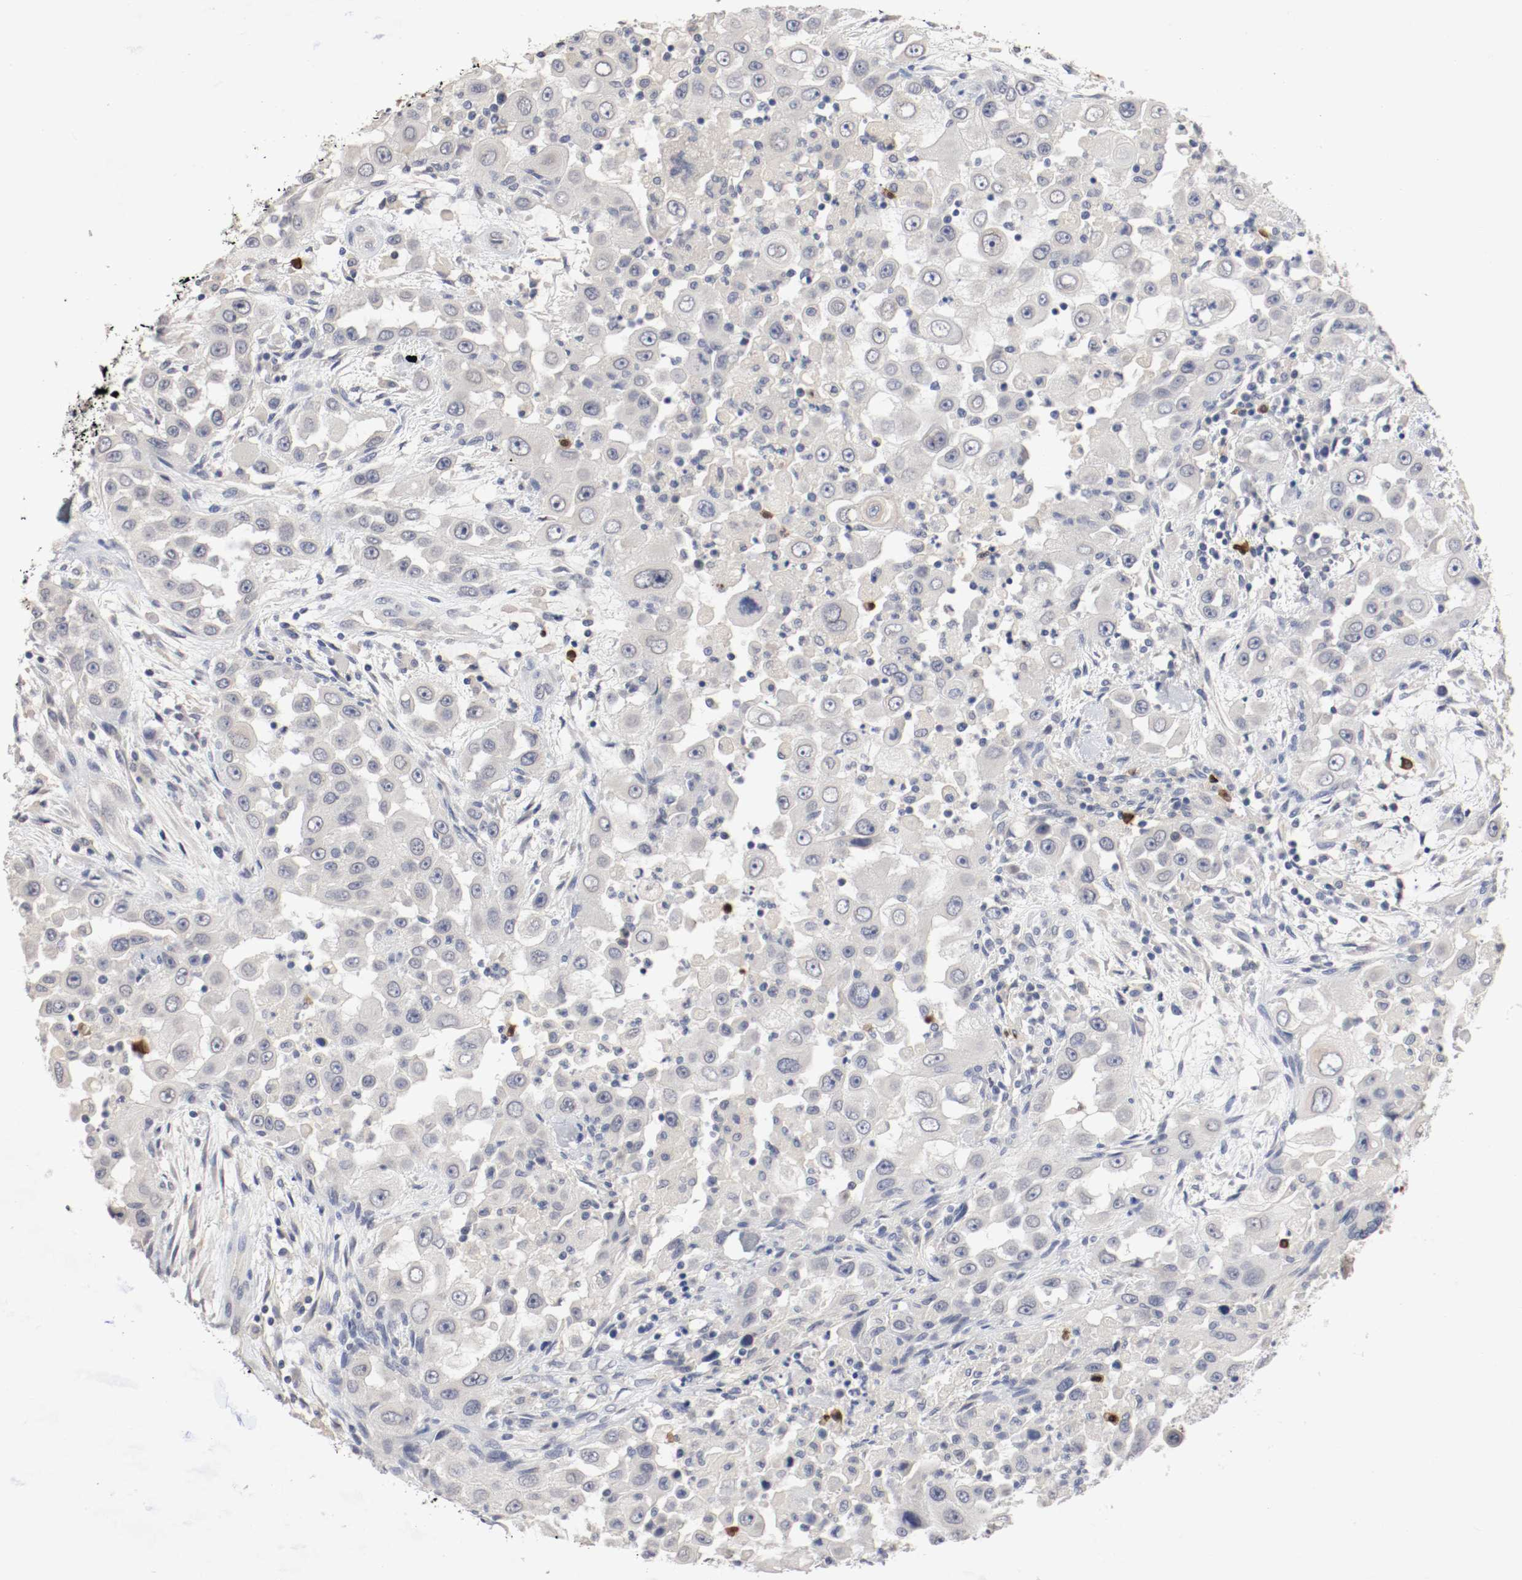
{"staining": {"intensity": "negative", "quantity": "none", "location": "none"}, "tissue": "head and neck cancer", "cell_type": "Tumor cells", "image_type": "cancer", "snomed": [{"axis": "morphology", "description": "Carcinoma, NOS"}, {"axis": "topography", "description": "Head-Neck"}], "caption": "Immunohistochemistry micrograph of human head and neck cancer stained for a protein (brown), which demonstrates no positivity in tumor cells.", "gene": "CEBPE", "patient": {"sex": "male", "age": 87}}